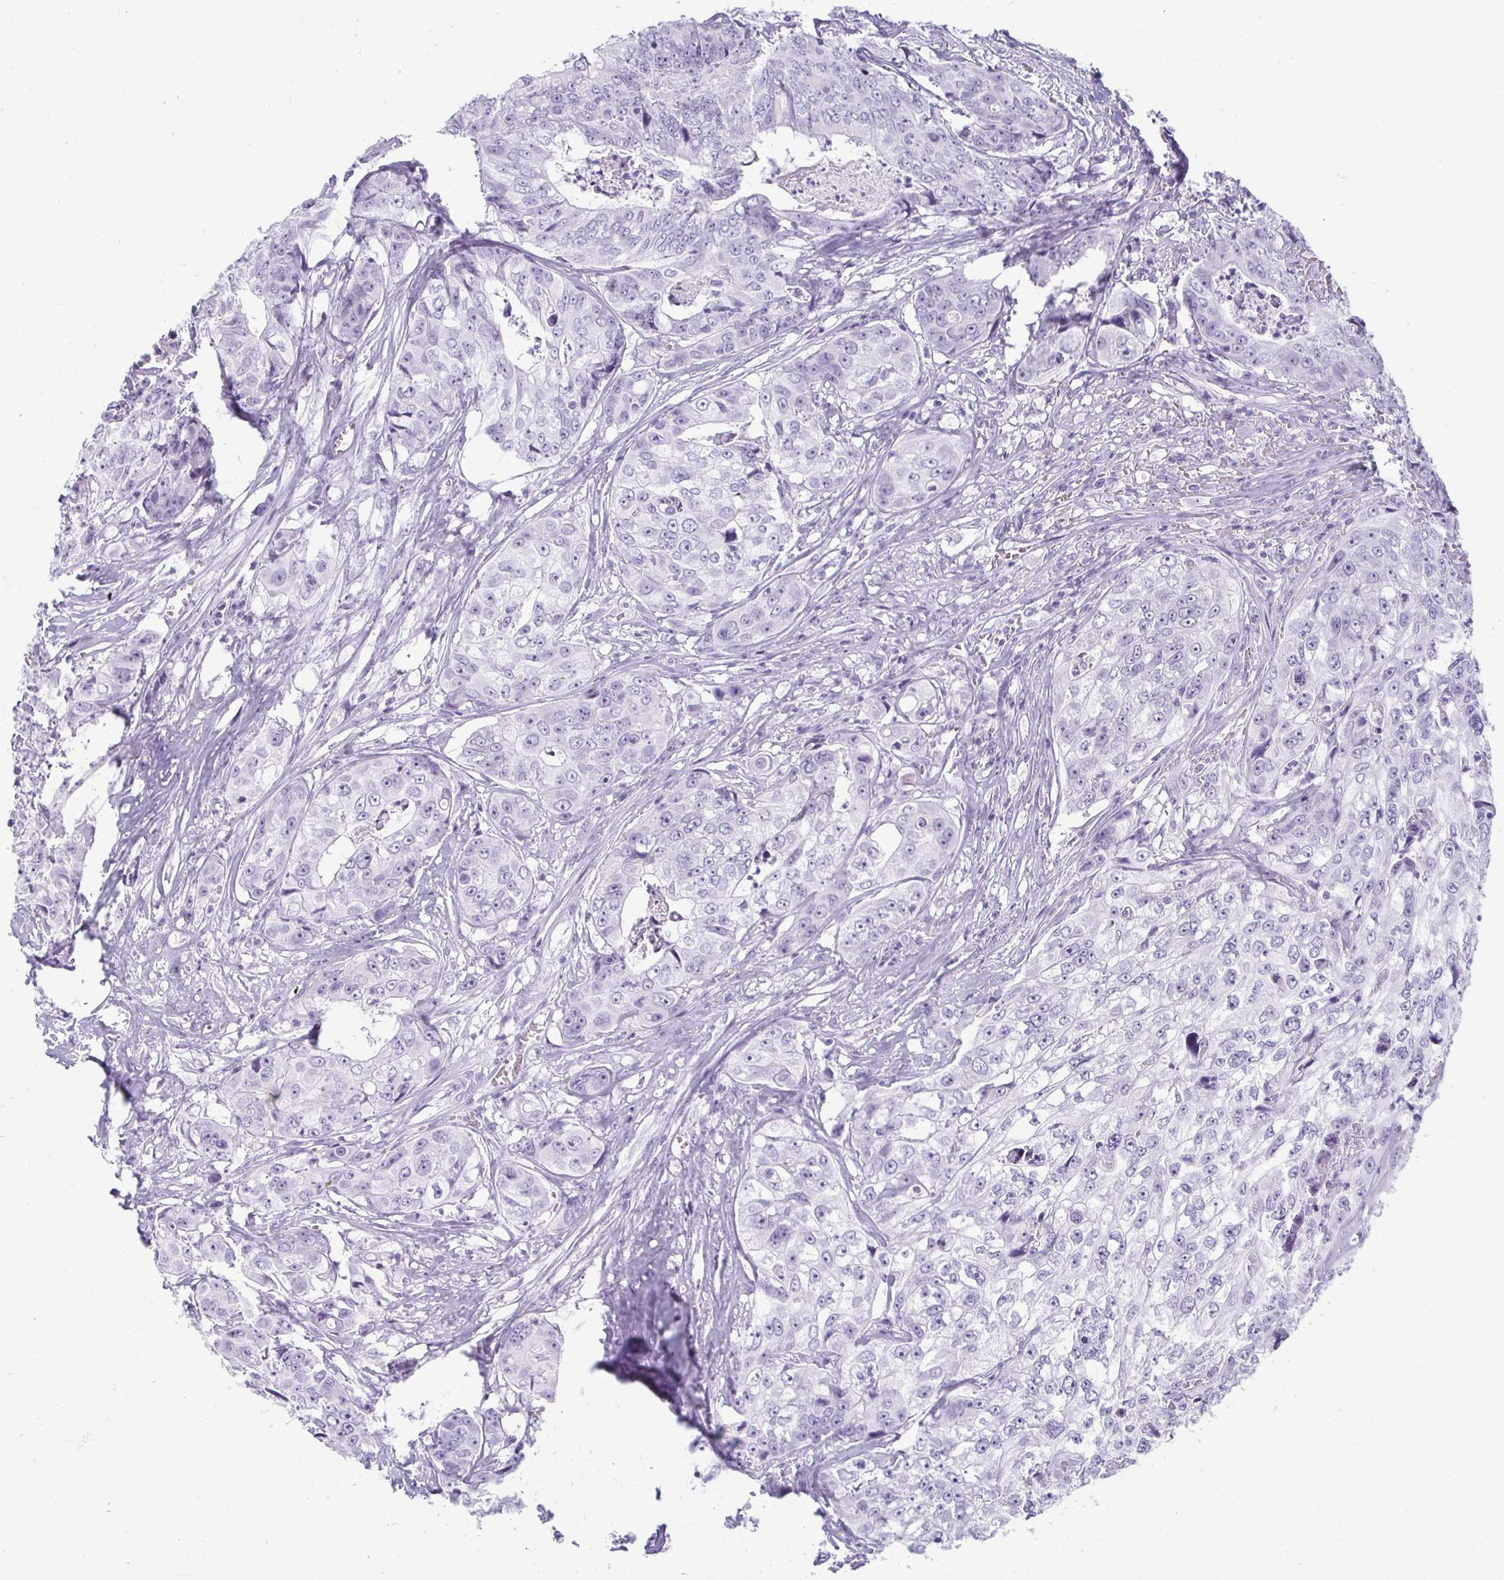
{"staining": {"intensity": "negative", "quantity": "none", "location": "none"}, "tissue": "colorectal cancer", "cell_type": "Tumor cells", "image_type": "cancer", "snomed": [{"axis": "morphology", "description": "Adenocarcinoma, NOS"}, {"axis": "topography", "description": "Rectum"}], "caption": "Immunohistochemistry of adenocarcinoma (colorectal) displays no expression in tumor cells. Nuclei are stained in blue.", "gene": "MOBP", "patient": {"sex": "female", "age": 62}}